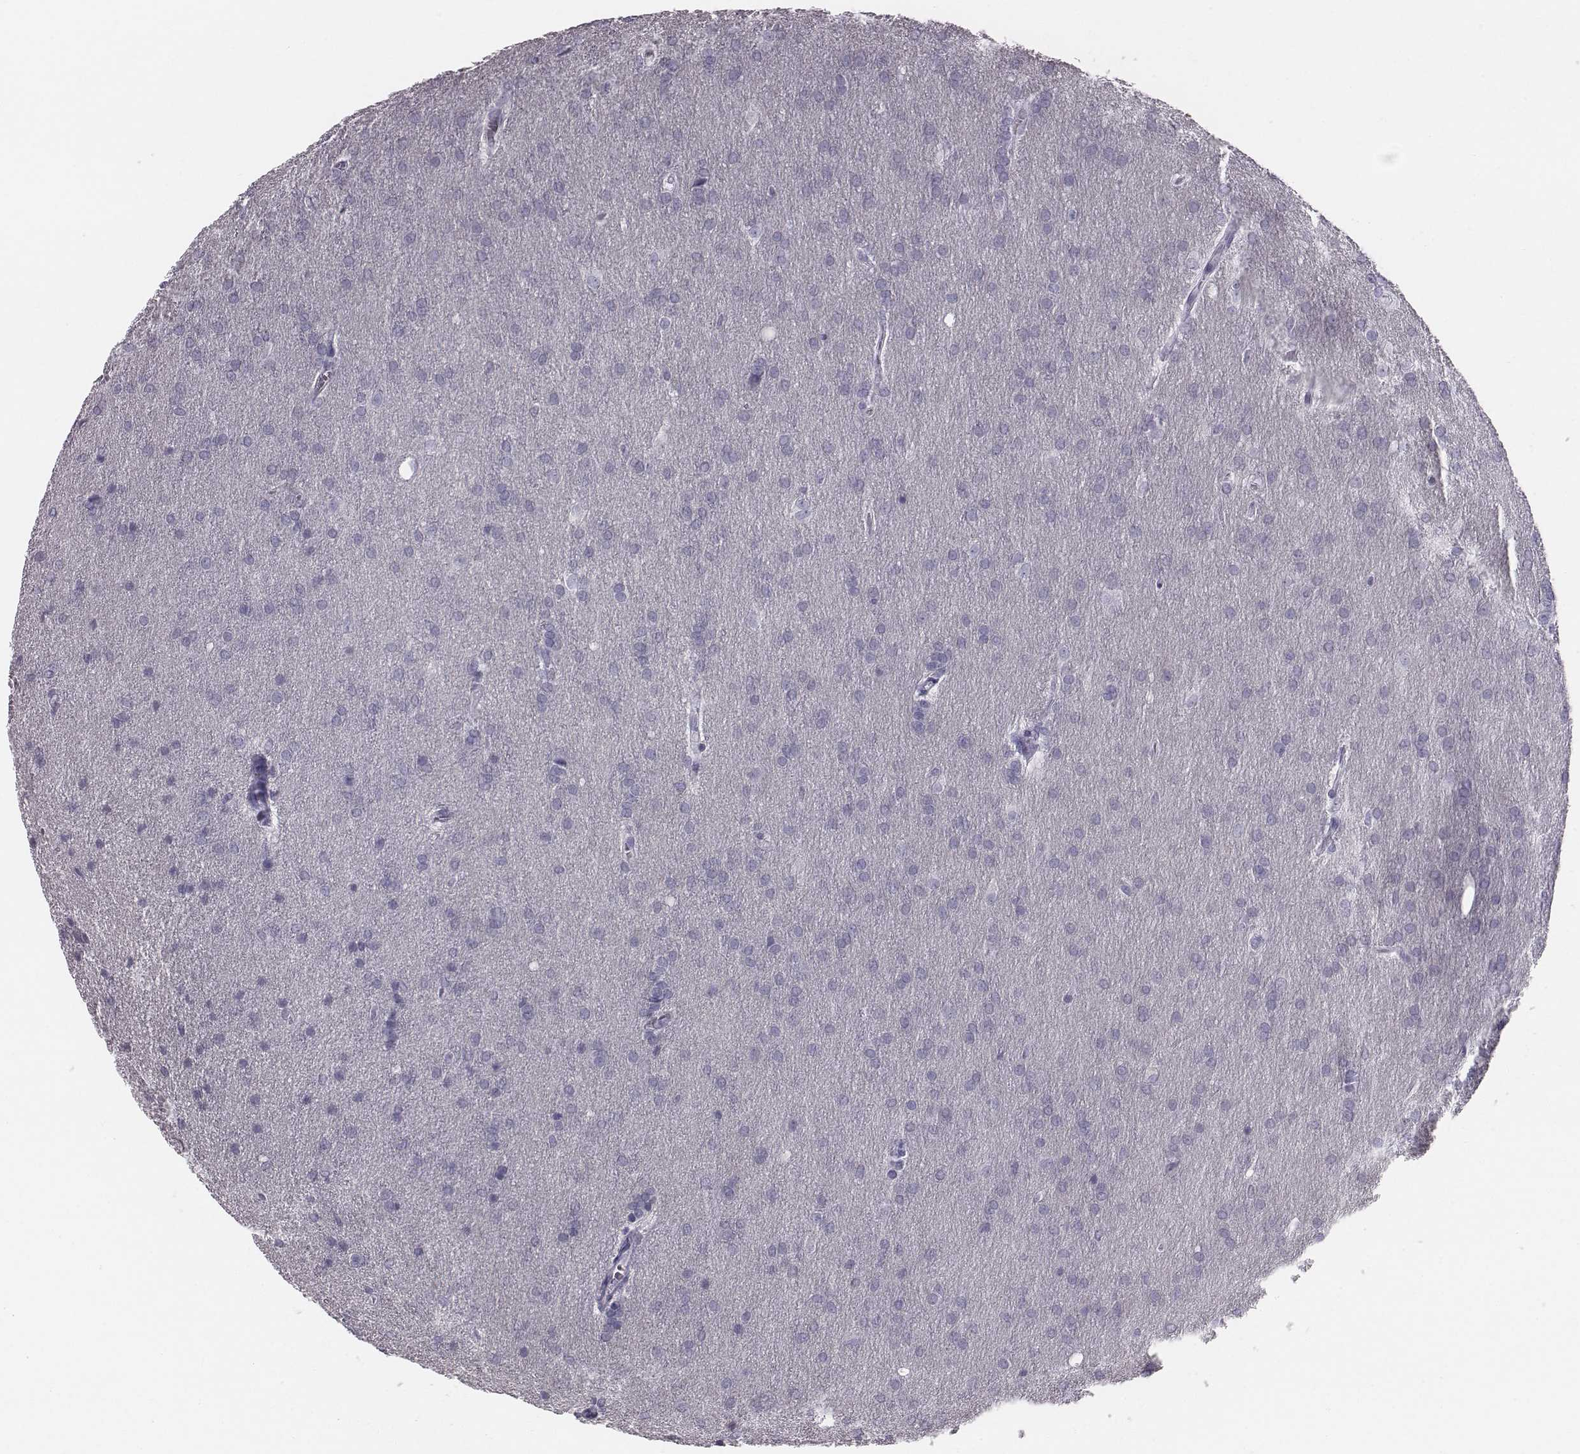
{"staining": {"intensity": "negative", "quantity": "none", "location": "none"}, "tissue": "glioma", "cell_type": "Tumor cells", "image_type": "cancer", "snomed": [{"axis": "morphology", "description": "Glioma, malignant, Low grade"}, {"axis": "topography", "description": "Brain"}], "caption": "Glioma was stained to show a protein in brown. There is no significant expression in tumor cells. (DAB immunohistochemistry (IHC), high magnification).", "gene": "HBZ", "patient": {"sex": "female", "age": 32}}